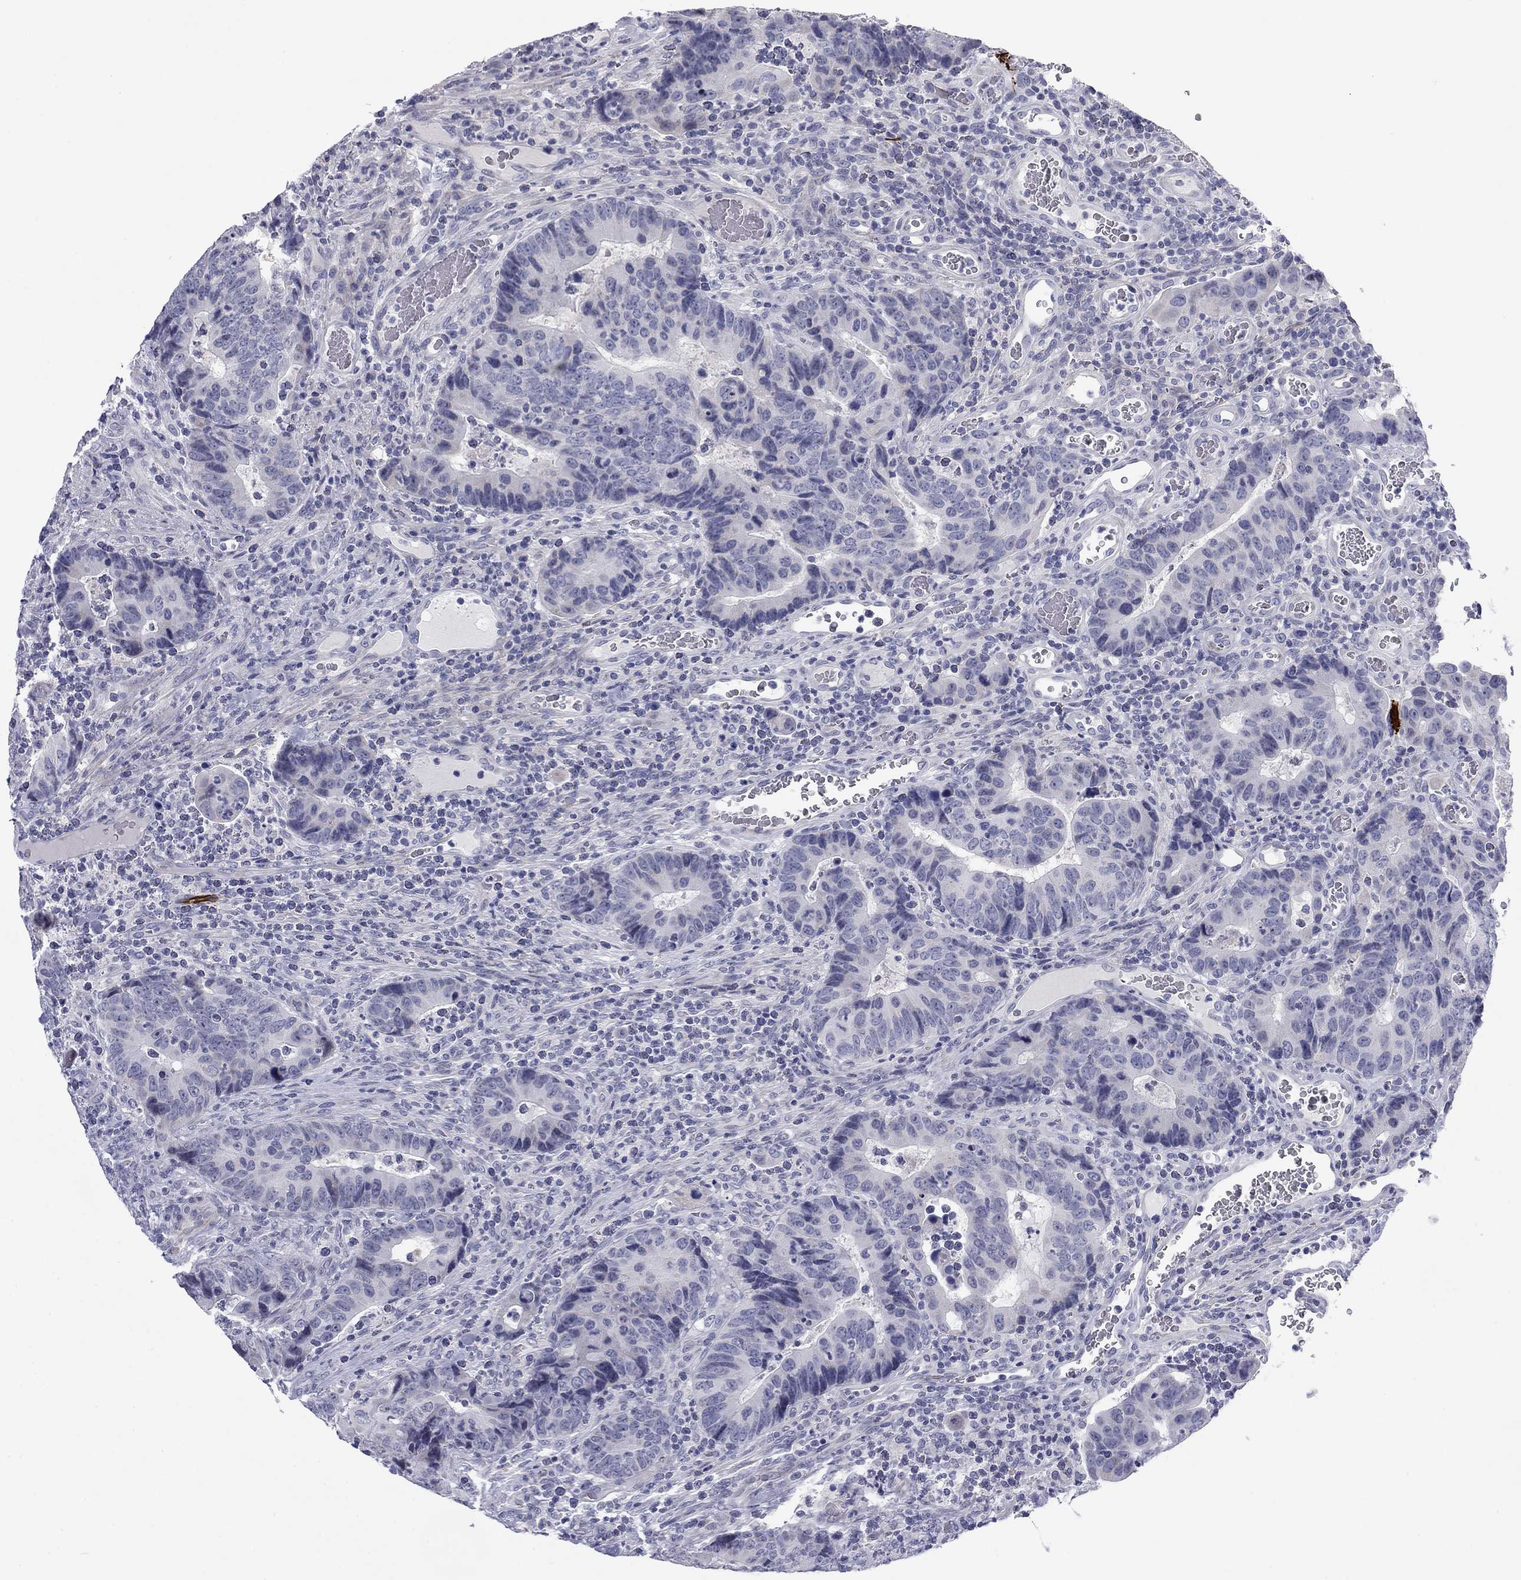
{"staining": {"intensity": "negative", "quantity": "none", "location": "none"}, "tissue": "colorectal cancer", "cell_type": "Tumor cells", "image_type": "cancer", "snomed": [{"axis": "morphology", "description": "Adenocarcinoma, NOS"}, {"axis": "topography", "description": "Colon"}], "caption": "This is an immunohistochemistry histopathology image of human colorectal adenocarcinoma. There is no staining in tumor cells.", "gene": "PRPH", "patient": {"sex": "female", "age": 56}}